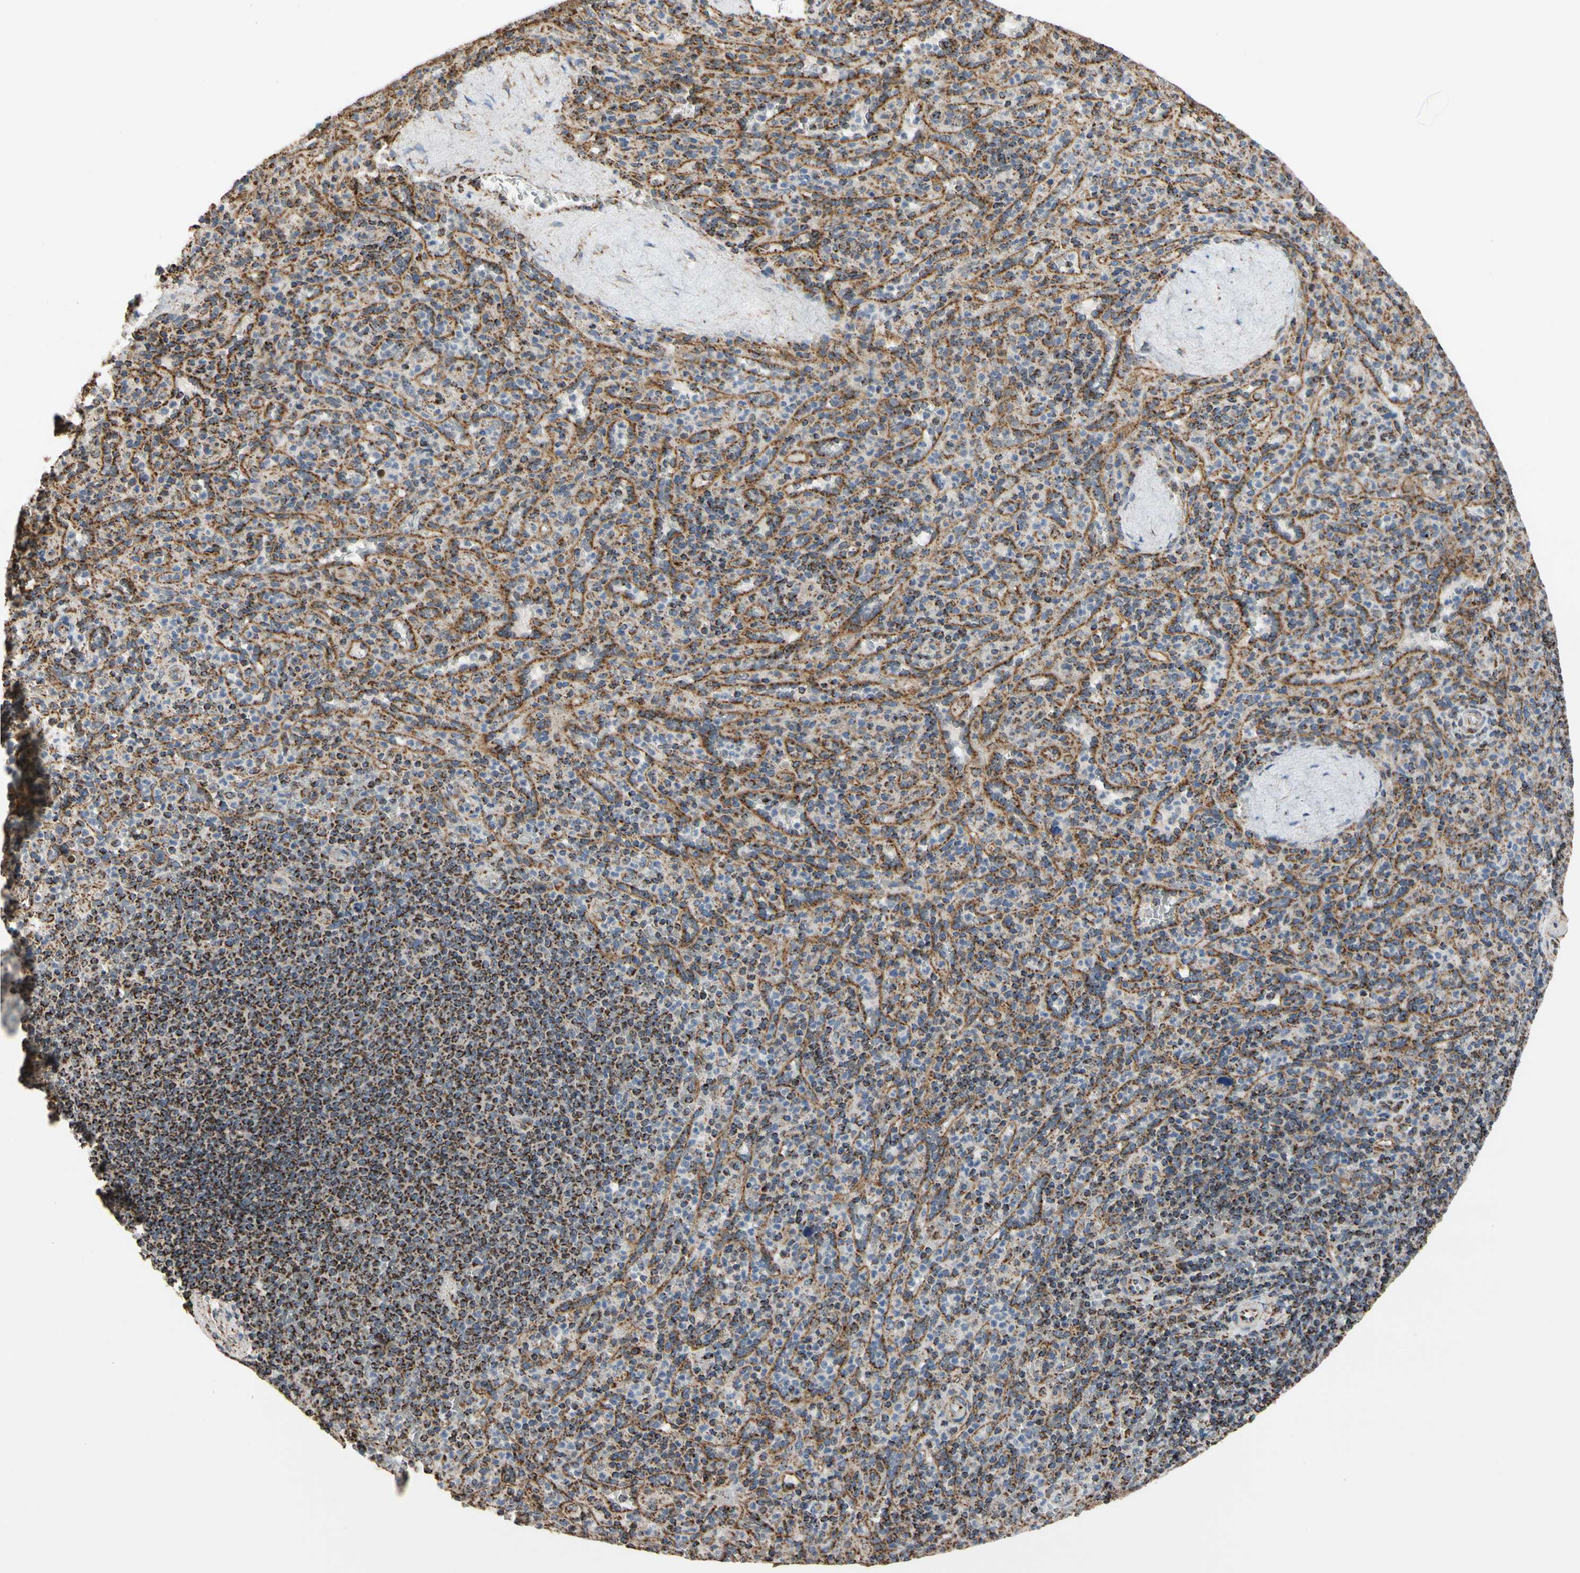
{"staining": {"intensity": "strong", "quantity": "25%-75%", "location": "cytoplasmic/membranous"}, "tissue": "spleen", "cell_type": "Cells in red pulp", "image_type": "normal", "snomed": [{"axis": "morphology", "description": "Normal tissue, NOS"}, {"axis": "topography", "description": "Spleen"}], "caption": "Immunohistochemical staining of benign human spleen exhibits high levels of strong cytoplasmic/membranous positivity in about 25%-75% of cells in red pulp. The protein is stained brown, and the nuclei are stained in blue (DAB IHC with brightfield microscopy, high magnification).", "gene": "FAM110B", "patient": {"sex": "male", "age": 36}}